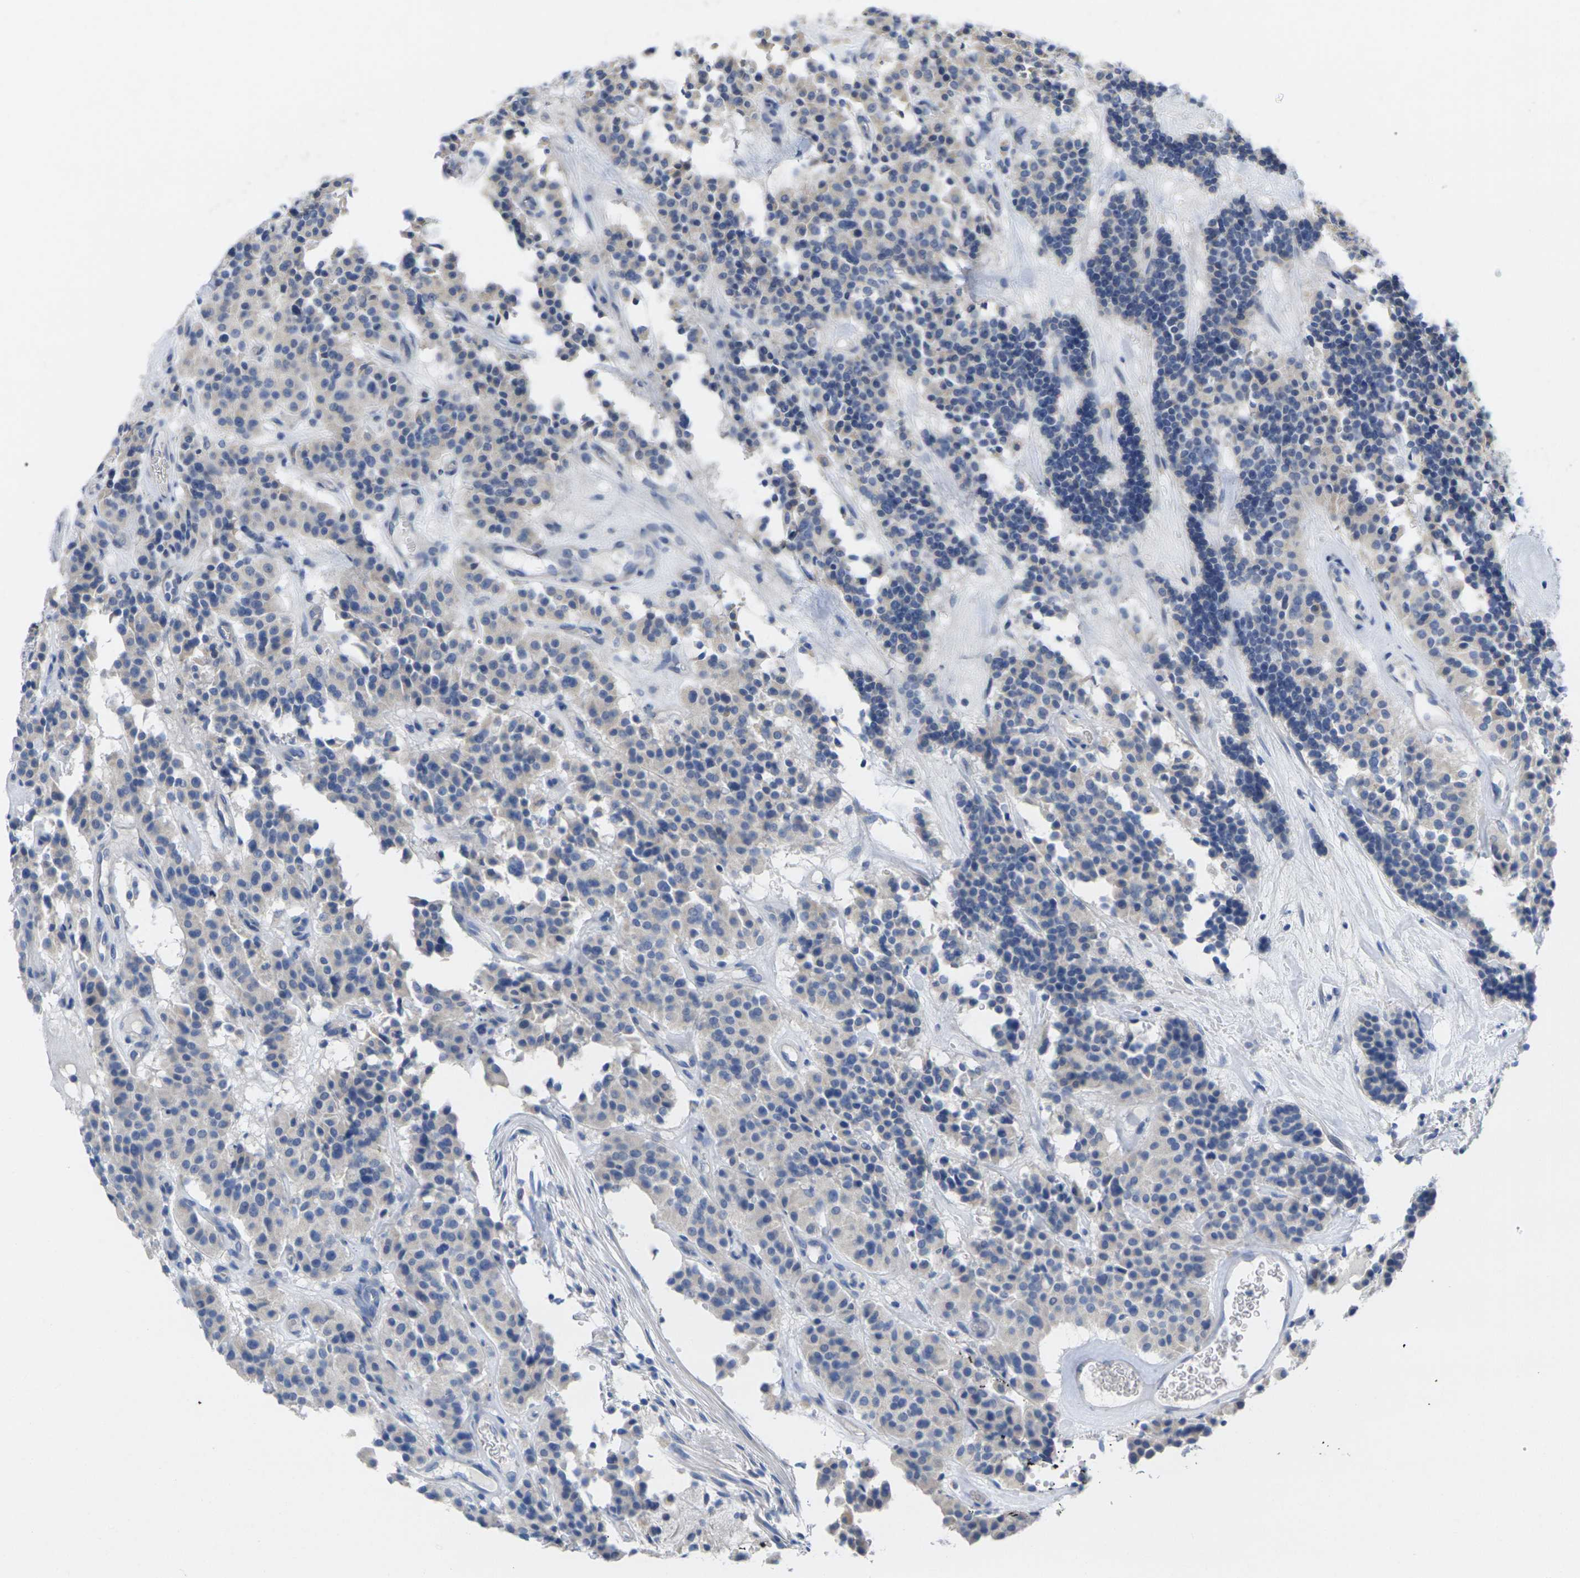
{"staining": {"intensity": "weak", "quantity": "25%-75%", "location": "cytoplasmic/membranous"}, "tissue": "carcinoid", "cell_type": "Tumor cells", "image_type": "cancer", "snomed": [{"axis": "morphology", "description": "Carcinoid, malignant, NOS"}, {"axis": "topography", "description": "Lung"}], "caption": "A histopathology image showing weak cytoplasmic/membranous positivity in approximately 25%-75% of tumor cells in carcinoid (malignant), as visualized by brown immunohistochemical staining.", "gene": "TNNI3", "patient": {"sex": "male", "age": 30}}